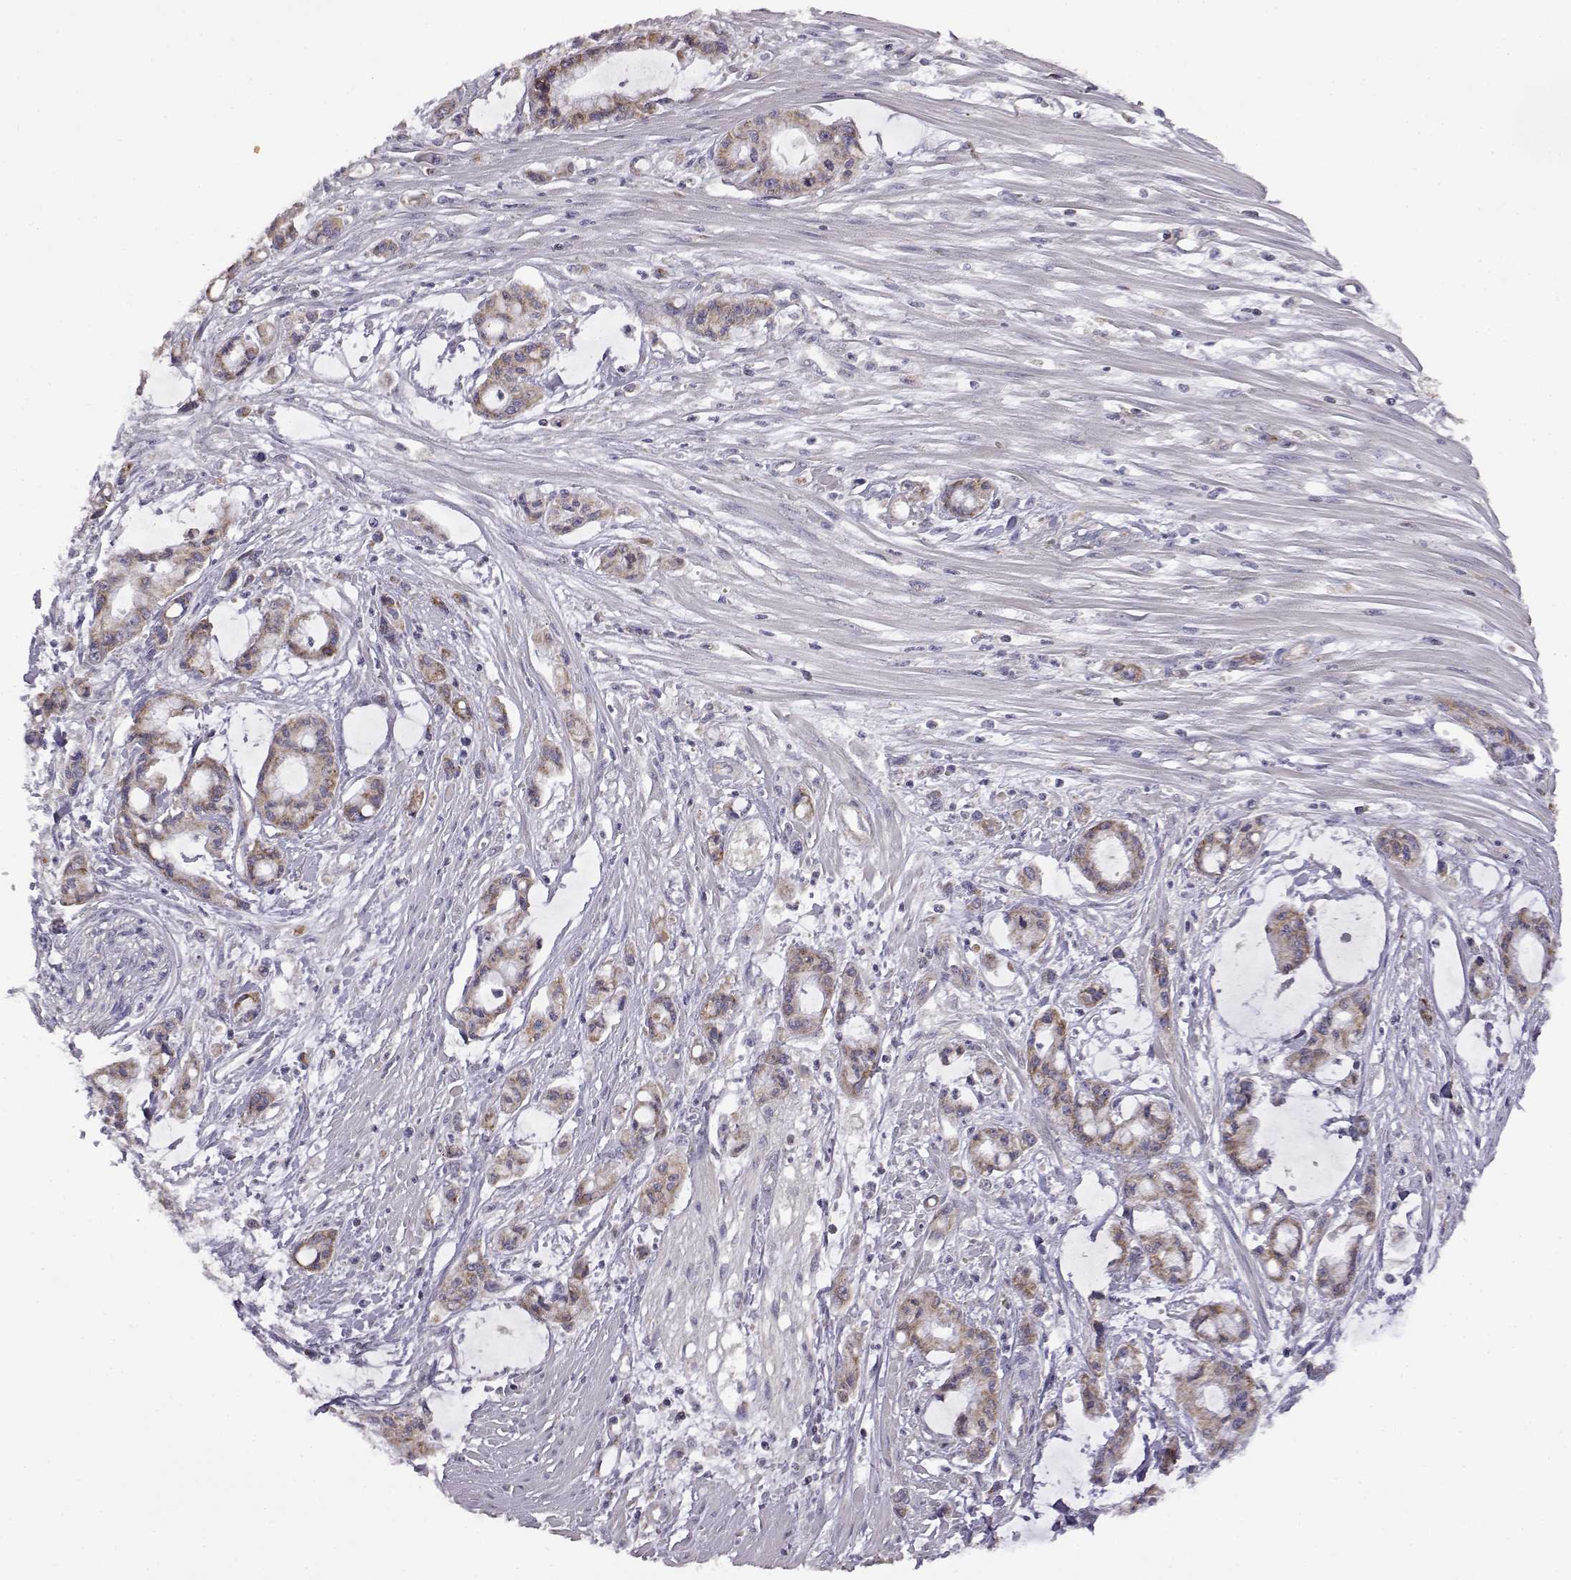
{"staining": {"intensity": "moderate", "quantity": "25%-75%", "location": "cytoplasmic/membranous"}, "tissue": "pancreatic cancer", "cell_type": "Tumor cells", "image_type": "cancer", "snomed": [{"axis": "morphology", "description": "Adenocarcinoma, NOS"}, {"axis": "topography", "description": "Pancreas"}], "caption": "Protein expression analysis of adenocarcinoma (pancreatic) displays moderate cytoplasmic/membranous positivity in about 25%-75% of tumor cells.", "gene": "DDC", "patient": {"sex": "male", "age": 48}}